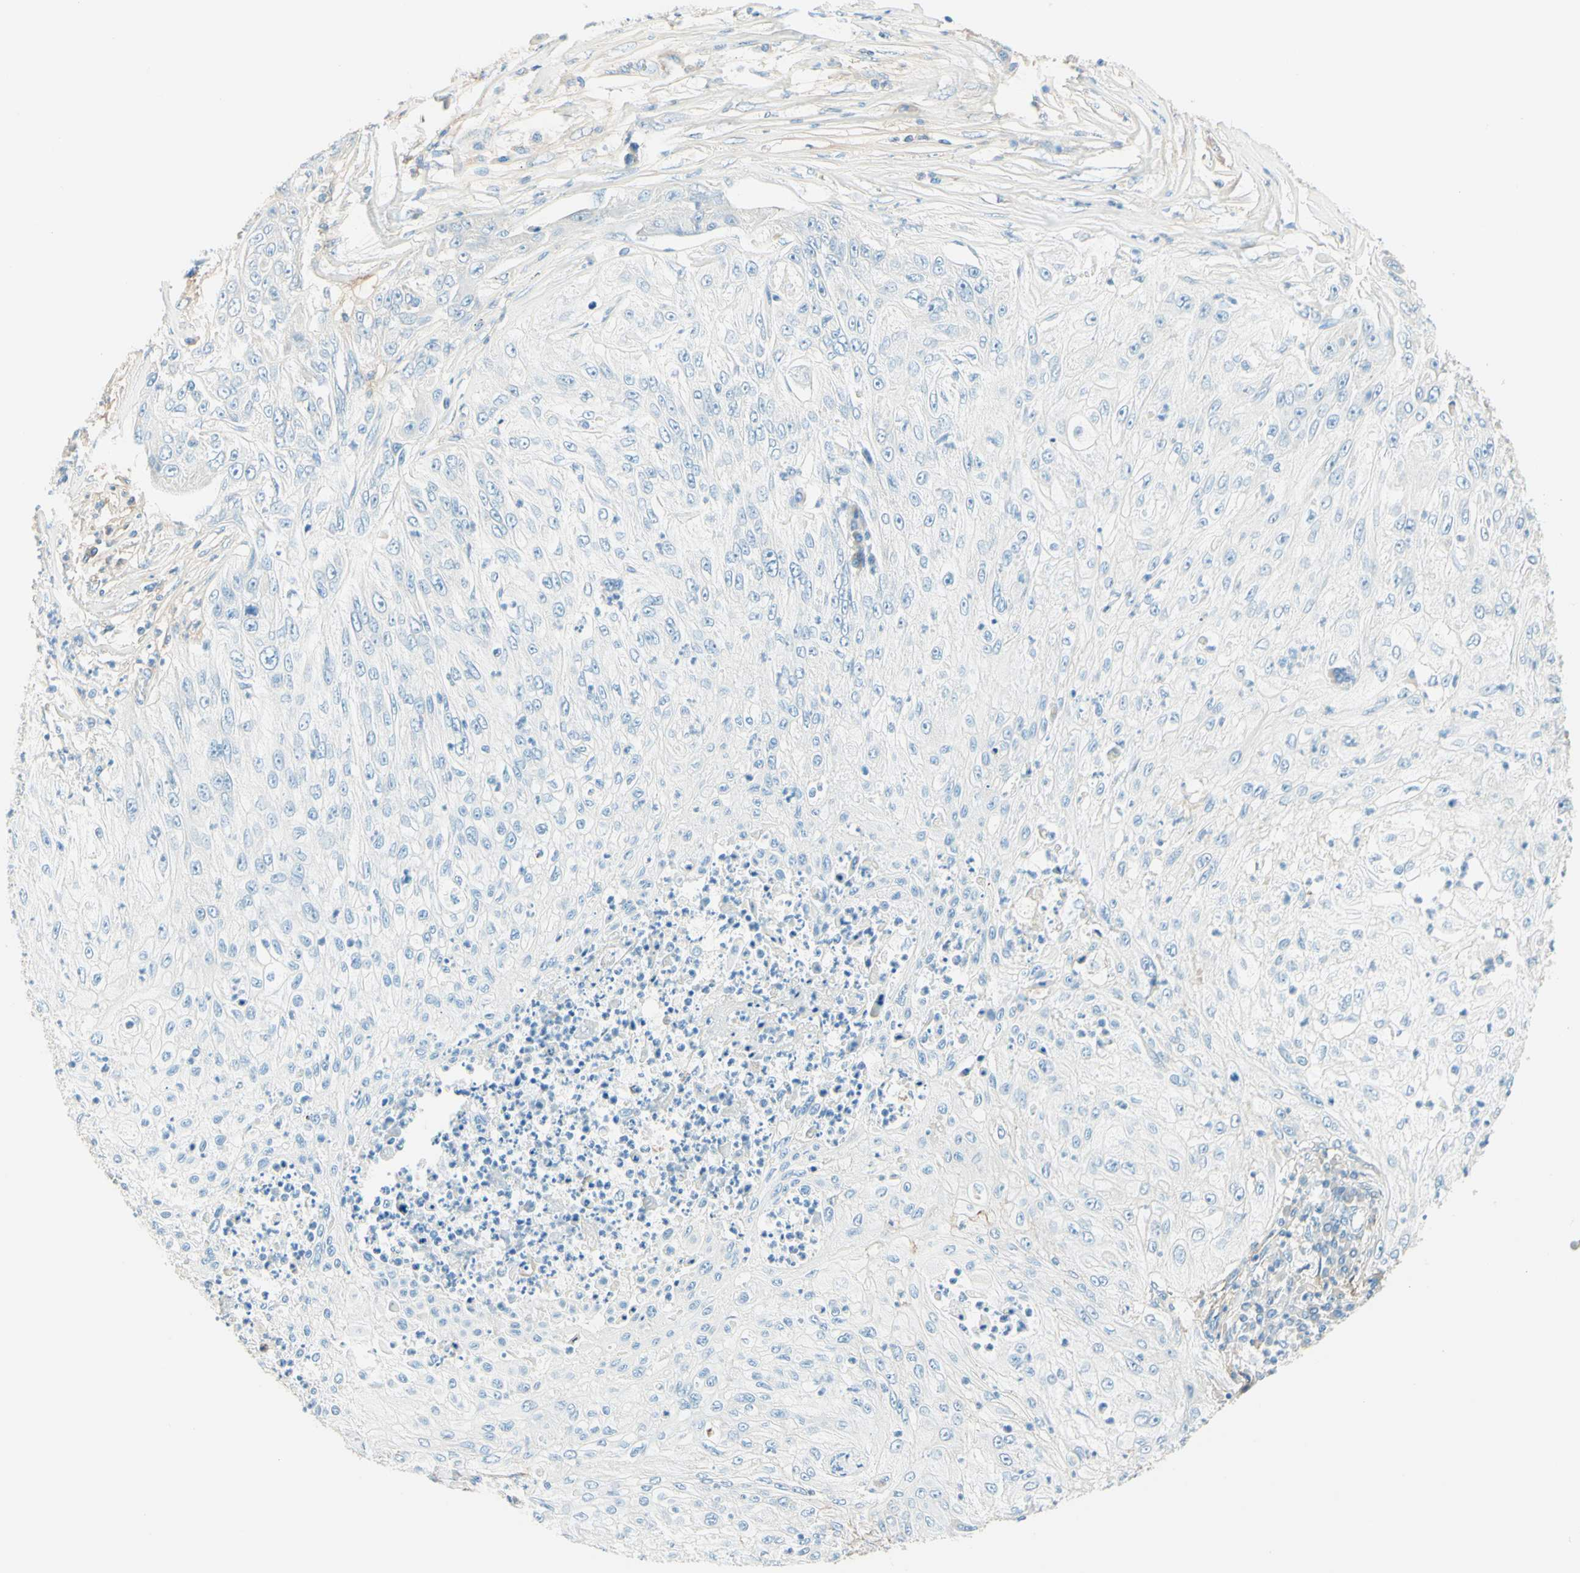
{"staining": {"intensity": "negative", "quantity": "none", "location": "none"}, "tissue": "lung cancer", "cell_type": "Tumor cells", "image_type": "cancer", "snomed": [{"axis": "morphology", "description": "Inflammation, NOS"}, {"axis": "morphology", "description": "Squamous cell carcinoma, NOS"}, {"axis": "topography", "description": "Lymph node"}, {"axis": "topography", "description": "Soft tissue"}, {"axis": "topography", "description": "Lung"}], "caption": "Photomicrograph shows no significant protein positivity in tumor cells of squamous cell carcinoma (lung).", "gene": "NCBP2L", "patient": {"sex": "male", "age": 66}}